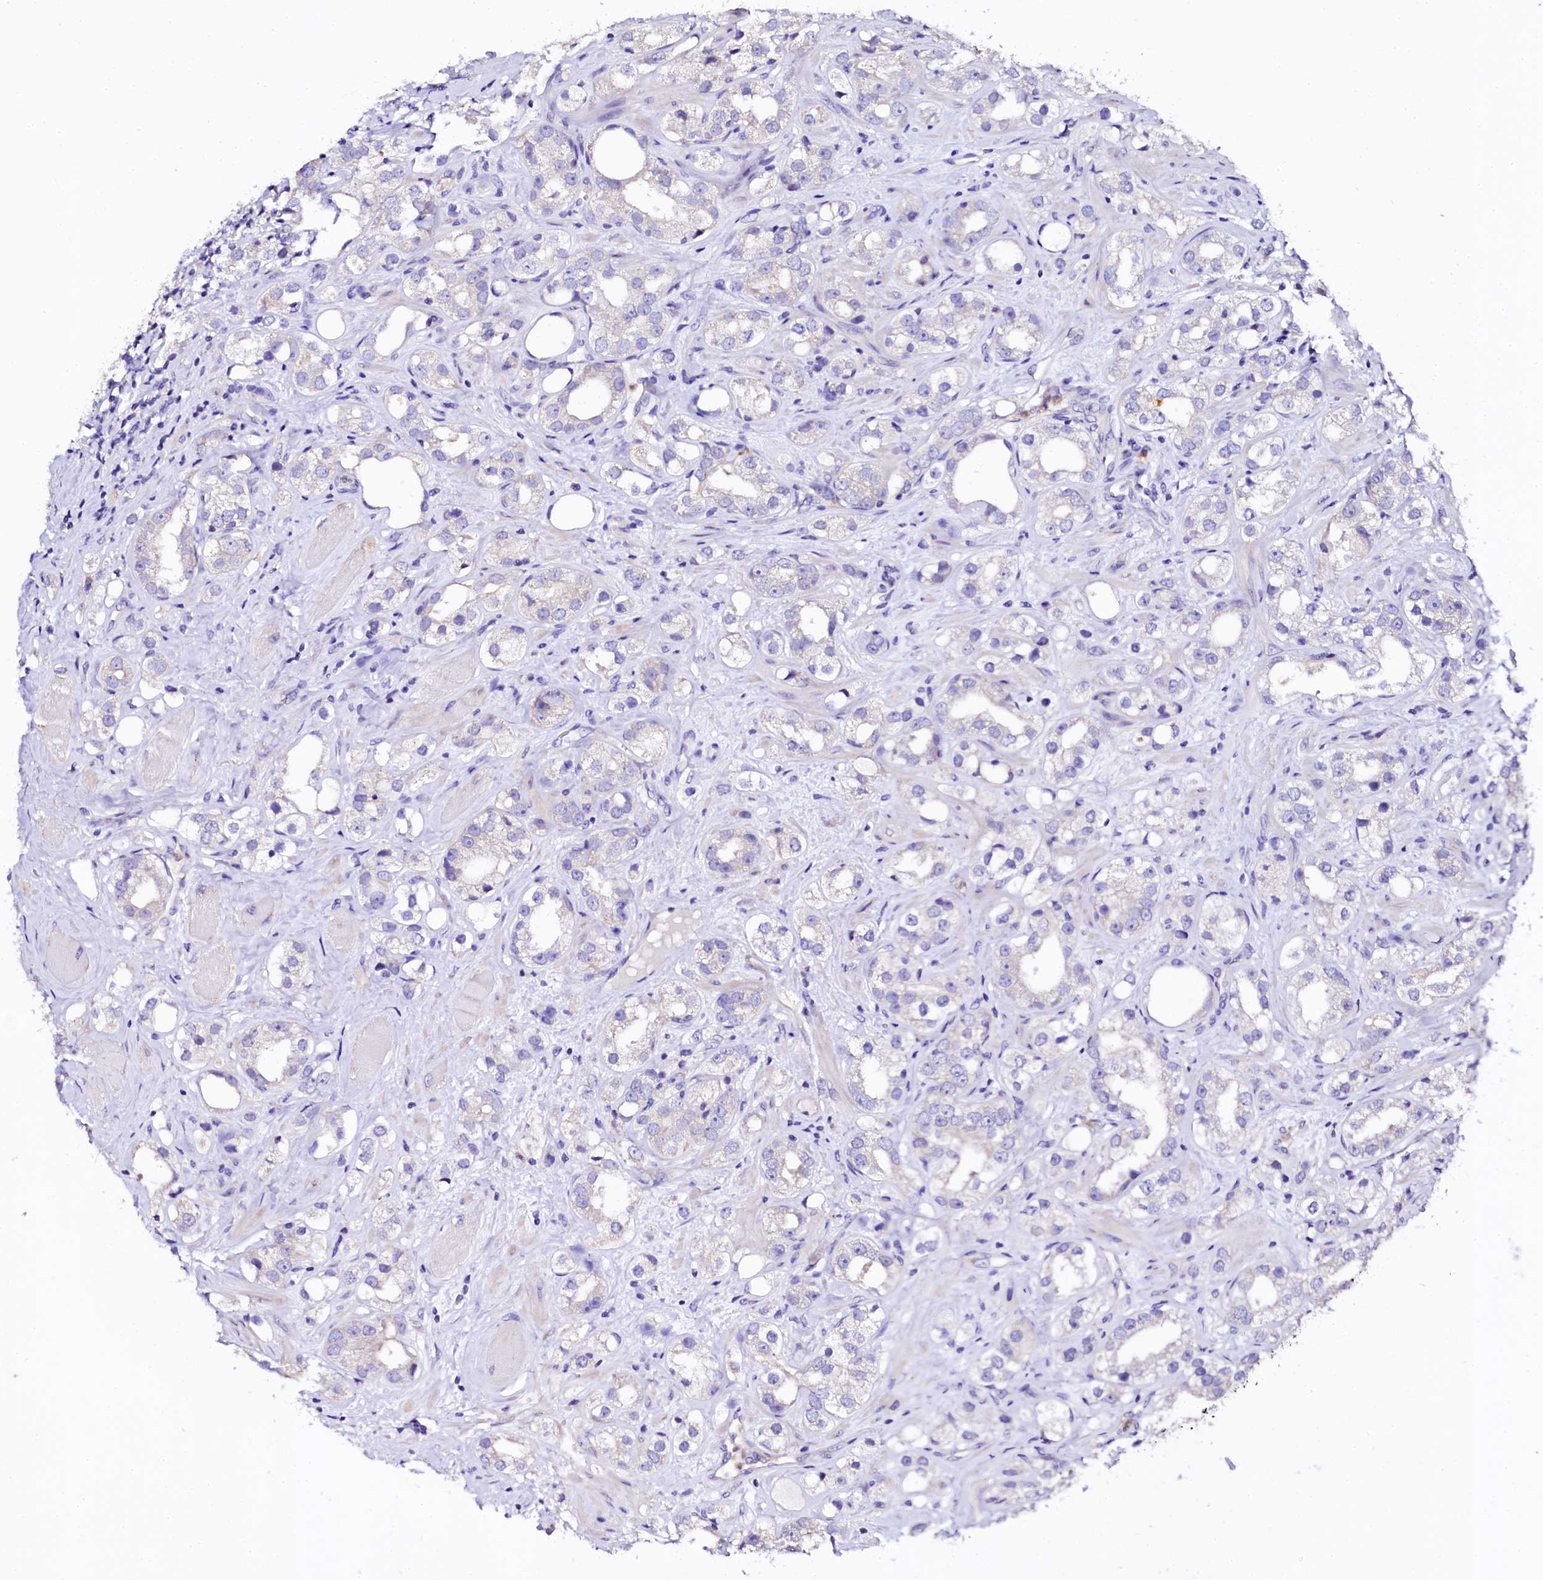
{"staining": {"intensity": "negative", "quantity": "none", "location": "none"}, "tissue": "prostate cancer", "cell_type": "Tumor cells", "image_type": "cancer", "snomed": [{"axis": "morphology", "description": "Adenocarcinoma, NOS"}, {"axis": "topography", "description": "Prostate"}], "caption": "Immunohistochemistry of human adenocarcinoma (prostate) reveals no staining in tumor cells.", "gene": "NAA16", "patient": {"sex": "male", "age": 79}}